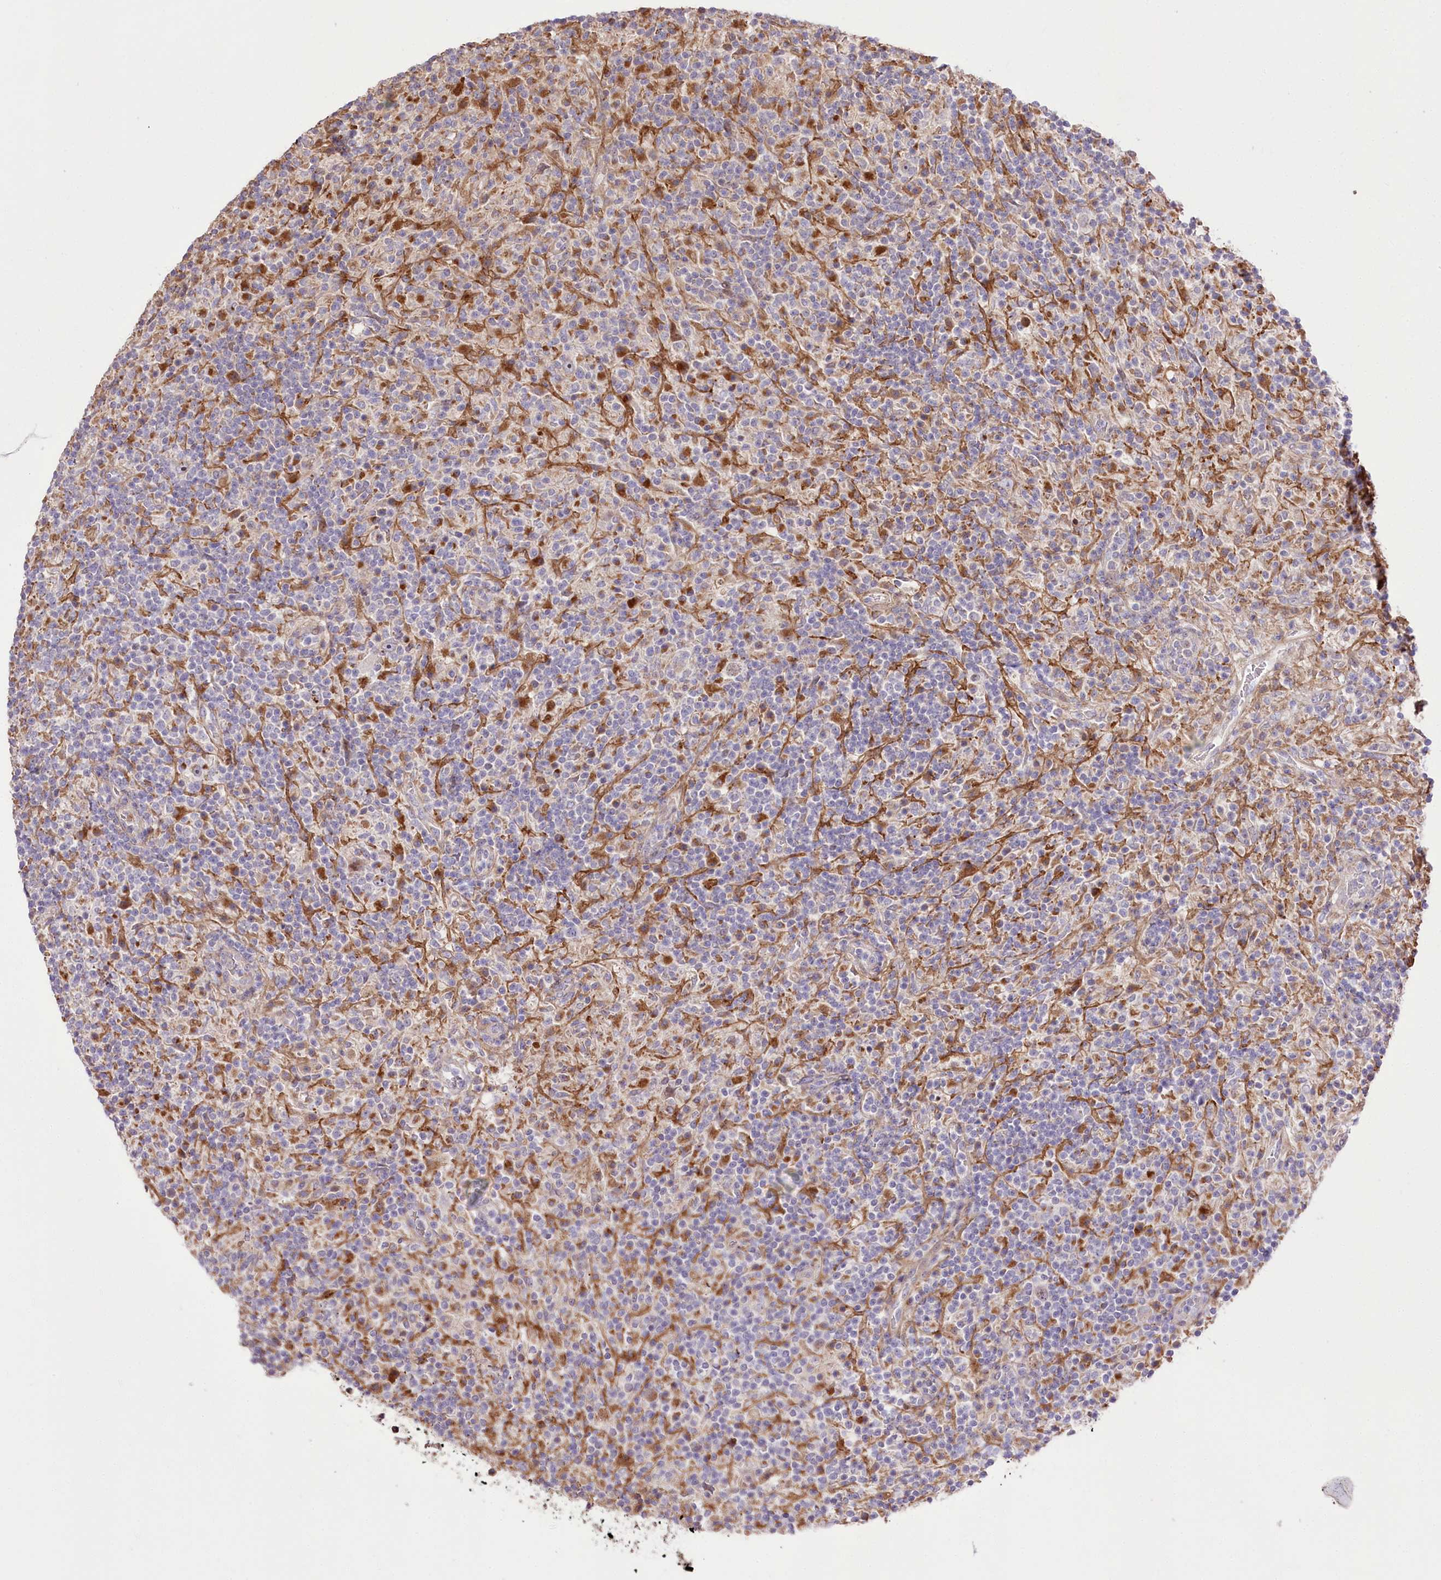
{"staining": {"intensity": "negative", "quantity": "none", "location": "none"}, "tissue": "lymphoma", "cell_type": "Tumor cells", "image_type": "cancer", "snomed": [{"axis": "morphology", "description": "Hodgkin's disease, NOS"}, {"axis": "topography", "description": "Lymph node"}], "caption": "Immunohistochemistry photomicrograph of neoplastic tissue: human Hodgkin's disease stained with DAB (3,3'-diaminobenzidine) displays no significant protein expression in tumor cells.", "gene": "RNF24", "patient": {"sex": "male", "age": 70}}